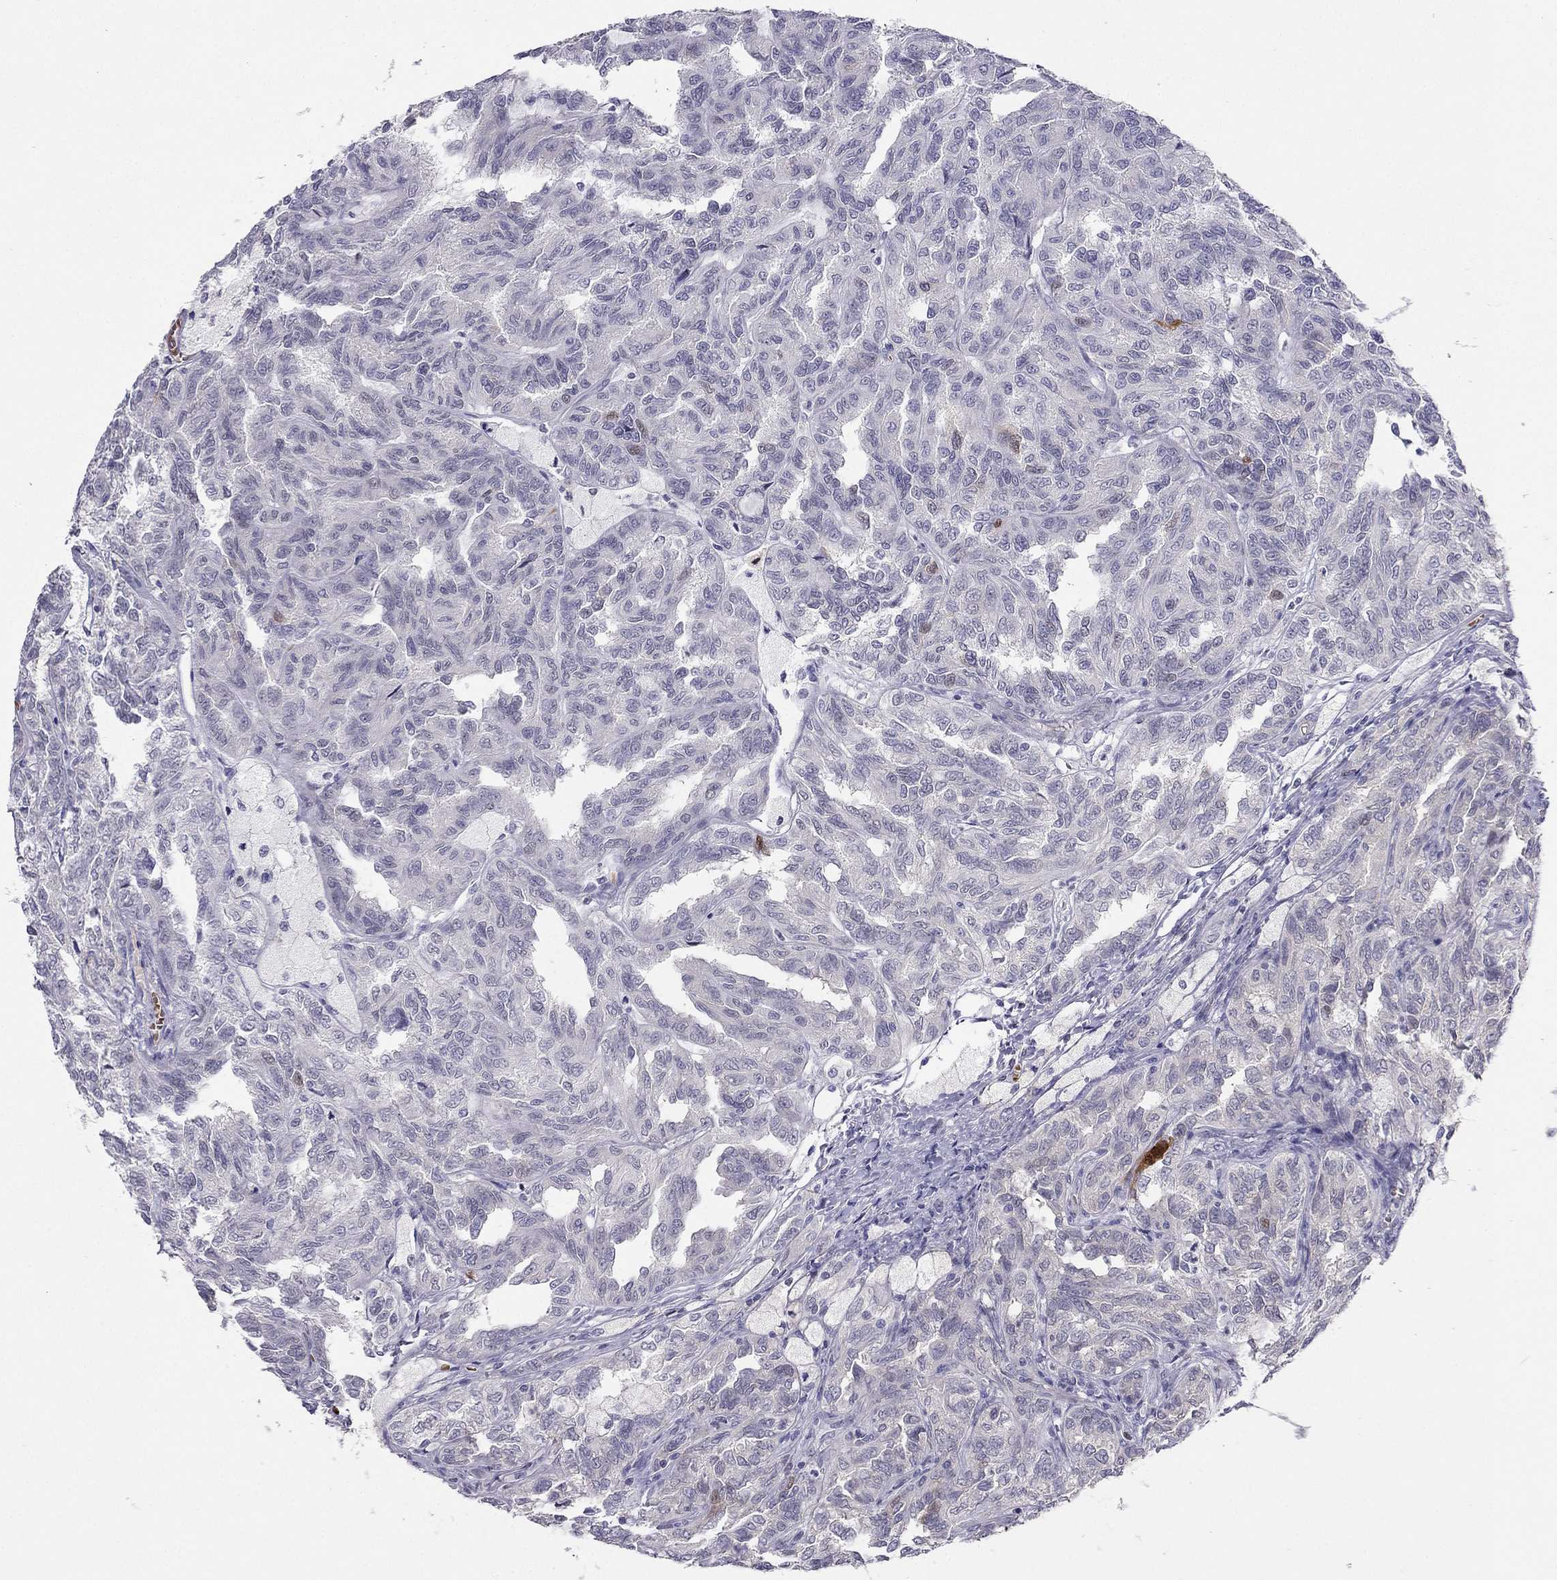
{"staining": {"intensity": "moderate", "quantity": "<25%", "location": "cytoplasmic/membranous,nuclear"}, "tissue": "renal cancer", "cell_type": "Tumor cells", "image_type": "cancer", "snomed": [{"axis": "morphology", "description": "Adenocarcinoma, NOS"}, {"axis": "topography", "description": "Kidney"}], "caption": "Protein staining of adenocarcinoma (renal) tissue reveals moderate cytoplasmic/membranous and nuclear positivity in approximately <25% of tumor cells.", "gene": "RSPH14", "patient": {"sex": "male", "age": 79}}